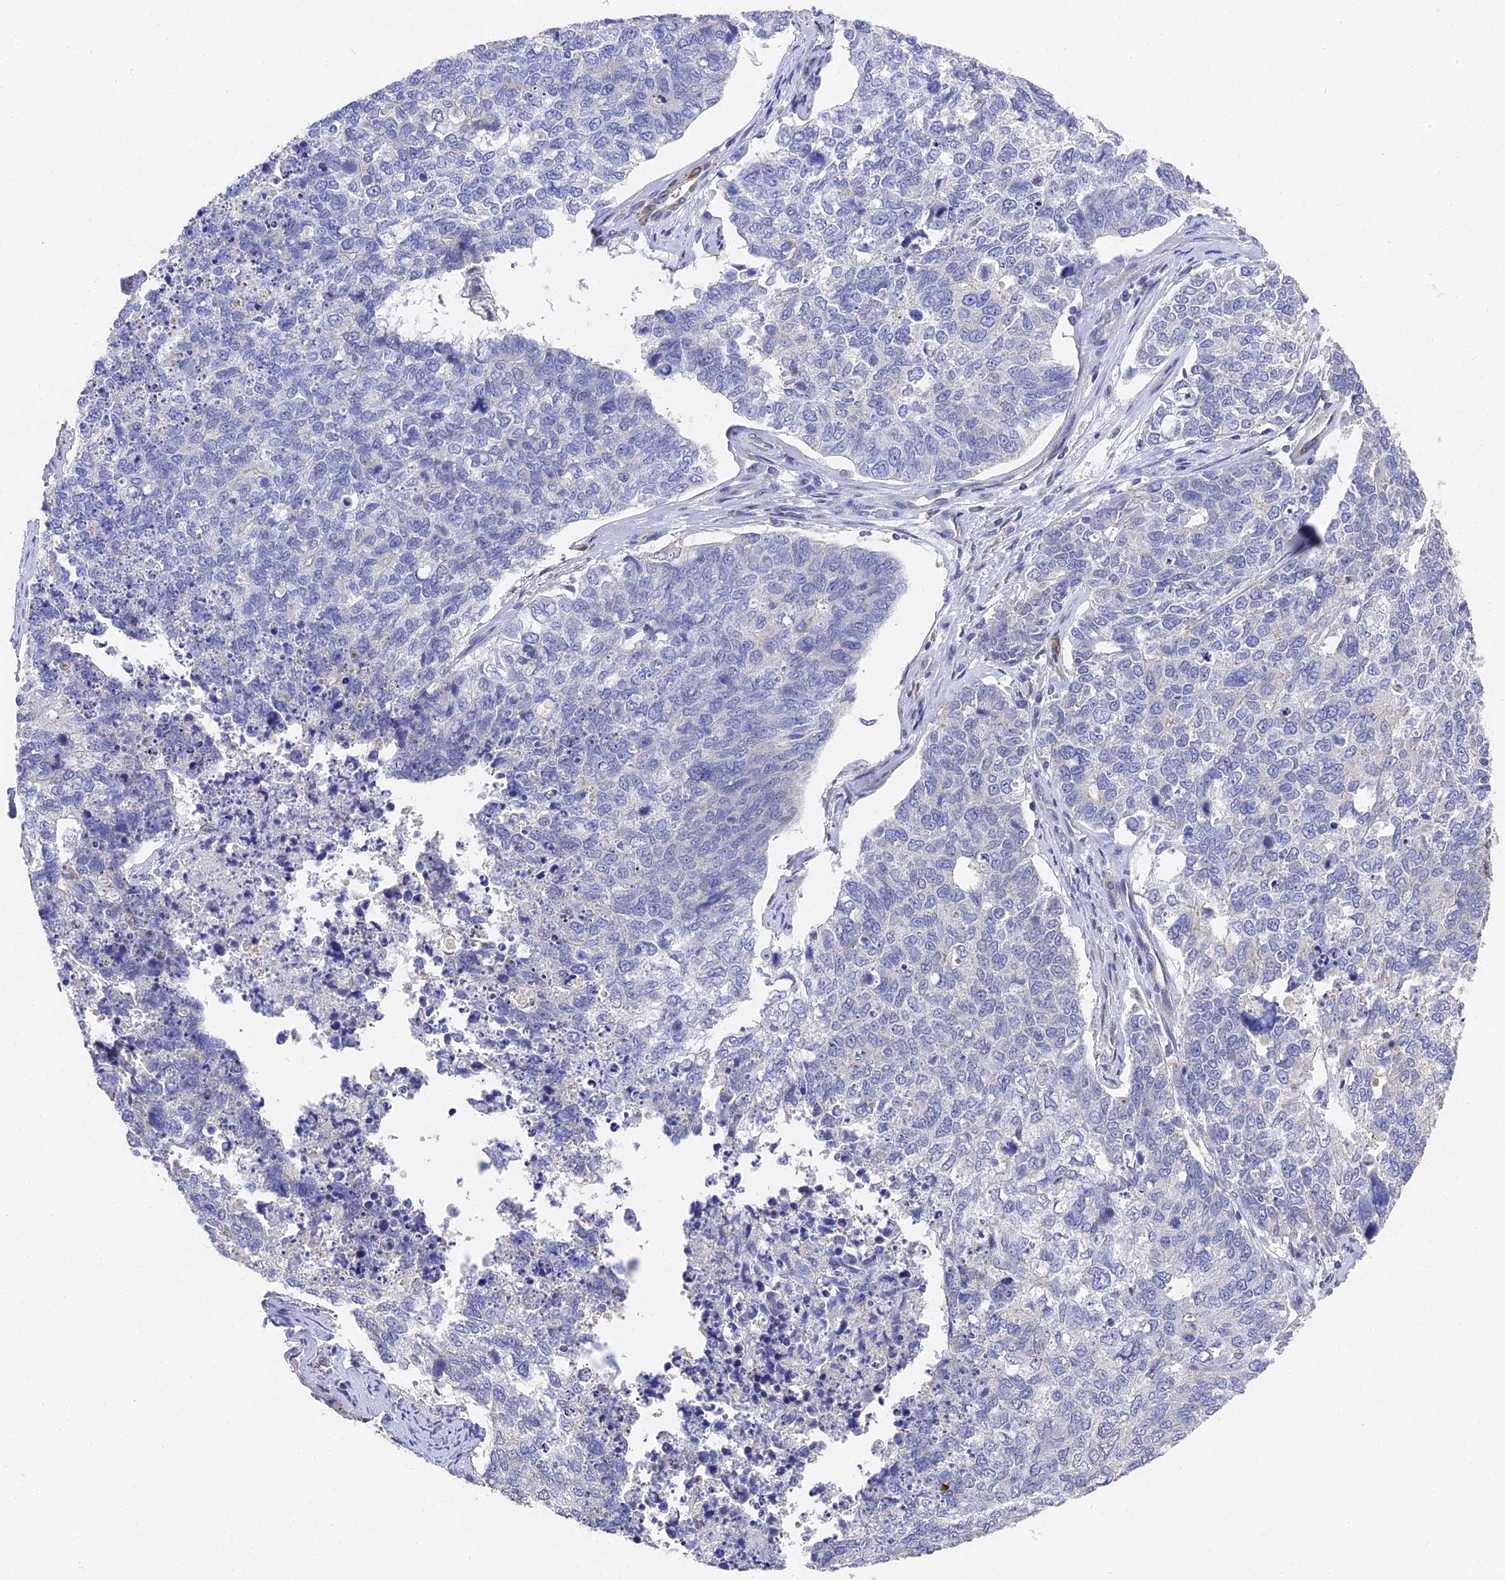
{"staining": {"intensity": "negative", "quantity": "none", "location": "none"}, "tissue": "cervical cancer", "cell_type": "Tumor cells", "image_type": "cancer", "snomed": [{"axis": "morphology", "description": "Squamous cell carcinoma, NOS"}, {"axis": "topography", "description": "Cervix"}], "caption": "Immunohistochemistry (IHC) histopathology image of squamous cell carcinoma (cervical) stained for a protein (brown), which exhibits no expression in tumor cells. (DAB (3,3'-diaminobenzidine) IHC visualized using brightfield microscopy, high magnification).", "gene": "CCDC113", "patient": {"sex": "female", "age": 63}}